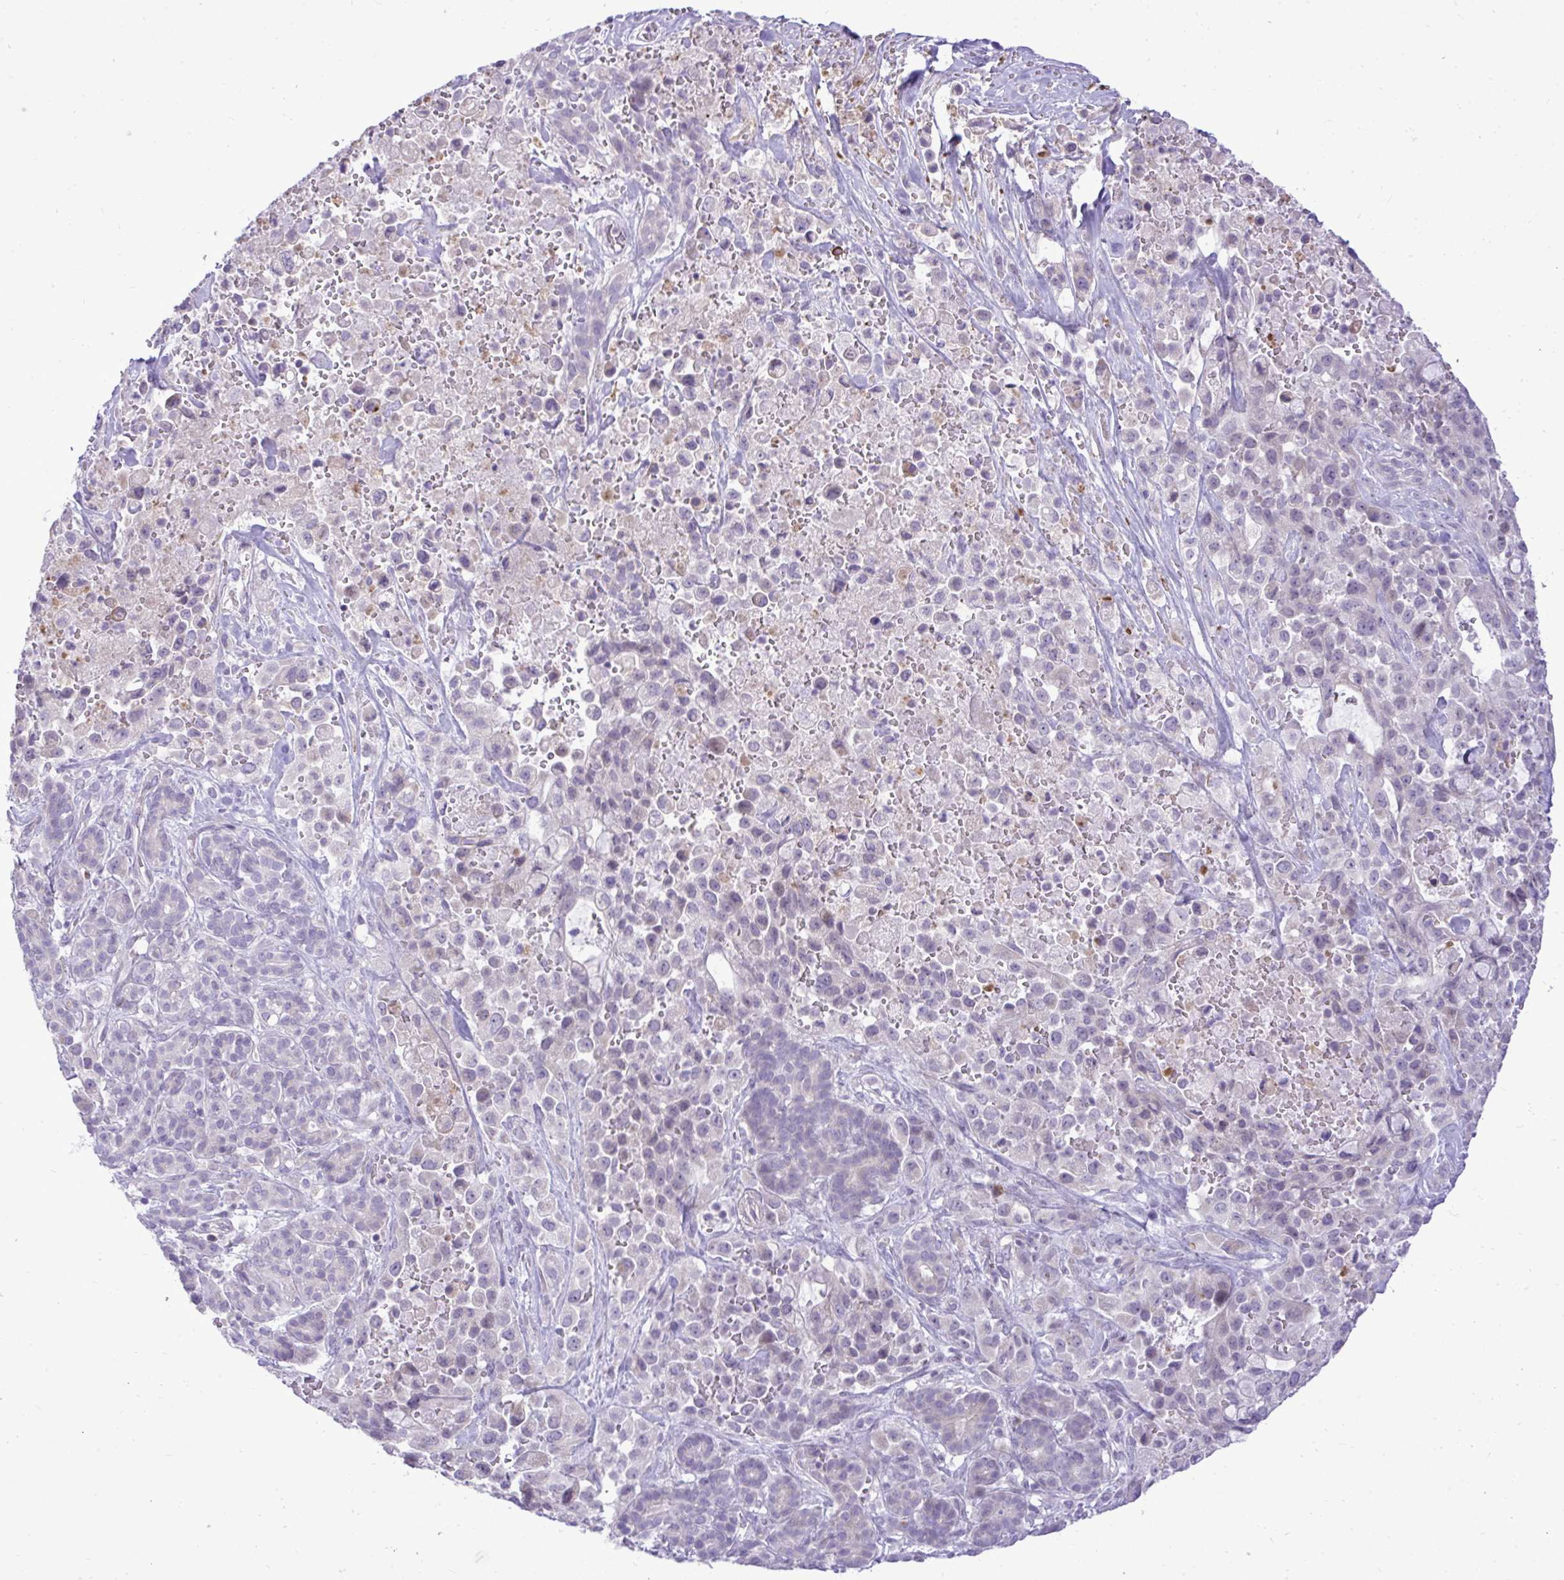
{"staining": {"intensity": "negative", "quantity": "none", "location": "none"}, "tissue": "pancreatic cancer", "cell_type": "Tumor cells", "image_type": "cancer", "snomed": [{"axis": "morphology", "description": "Adenocarcinoma, NOS"}, {"axis": "topography", "description": "Pancreas"}], "caption": "A photomicrograph of pancreatic cancer stained for a protein displays no brown staining in tumor cells.", "gene": "SPAG1", "patient": {"sex": "male", "age": 44}}